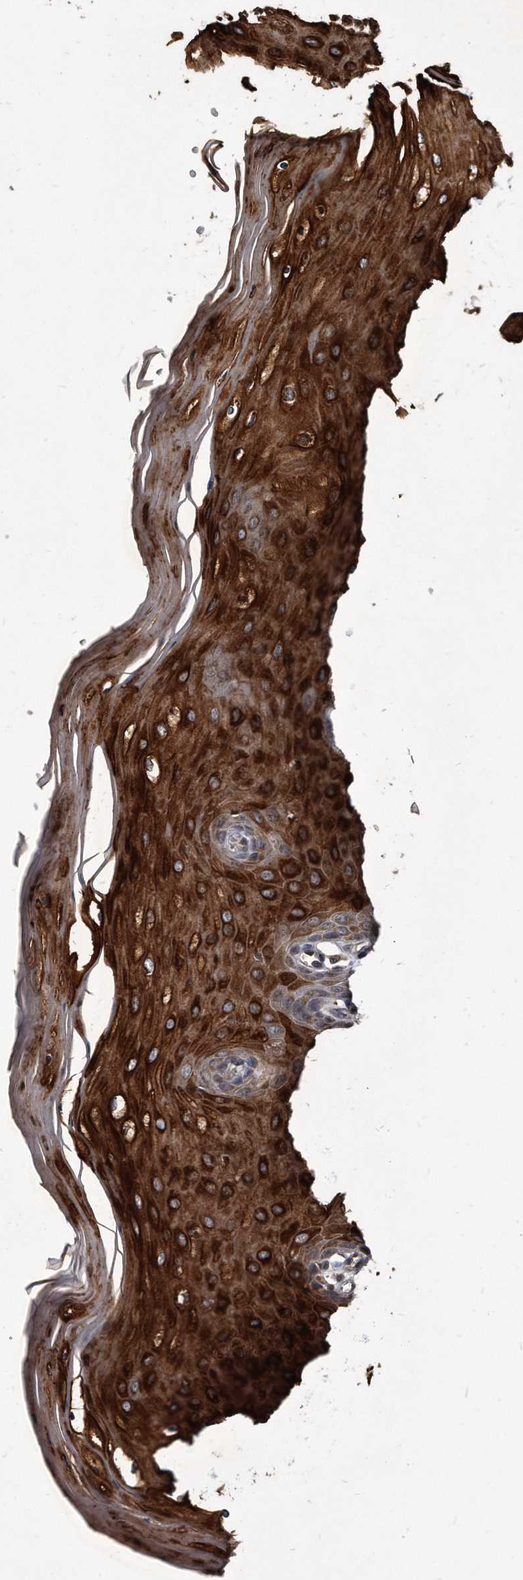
{"staining": {"intensity": "moderate", "quantity": ">75%", "location": "cytoplasmic/membranous"}, "tissue": "cervix", "cell_type": "Glandular cells", "image_type": "normal", "snomed": [{"axis": "morphology", "description": "Normal tissue, NOS"}, {"axis": "topography", "description": "Cervix"}], "caption": "Immunohistochemical staining of normal cervix demonstrates >75% levels of moderate cytoplasmic/membranous protein expression in about >75% of glandular cells.", "gene": "FAM136A", "patient": {"sex": "female", "age": 55}}